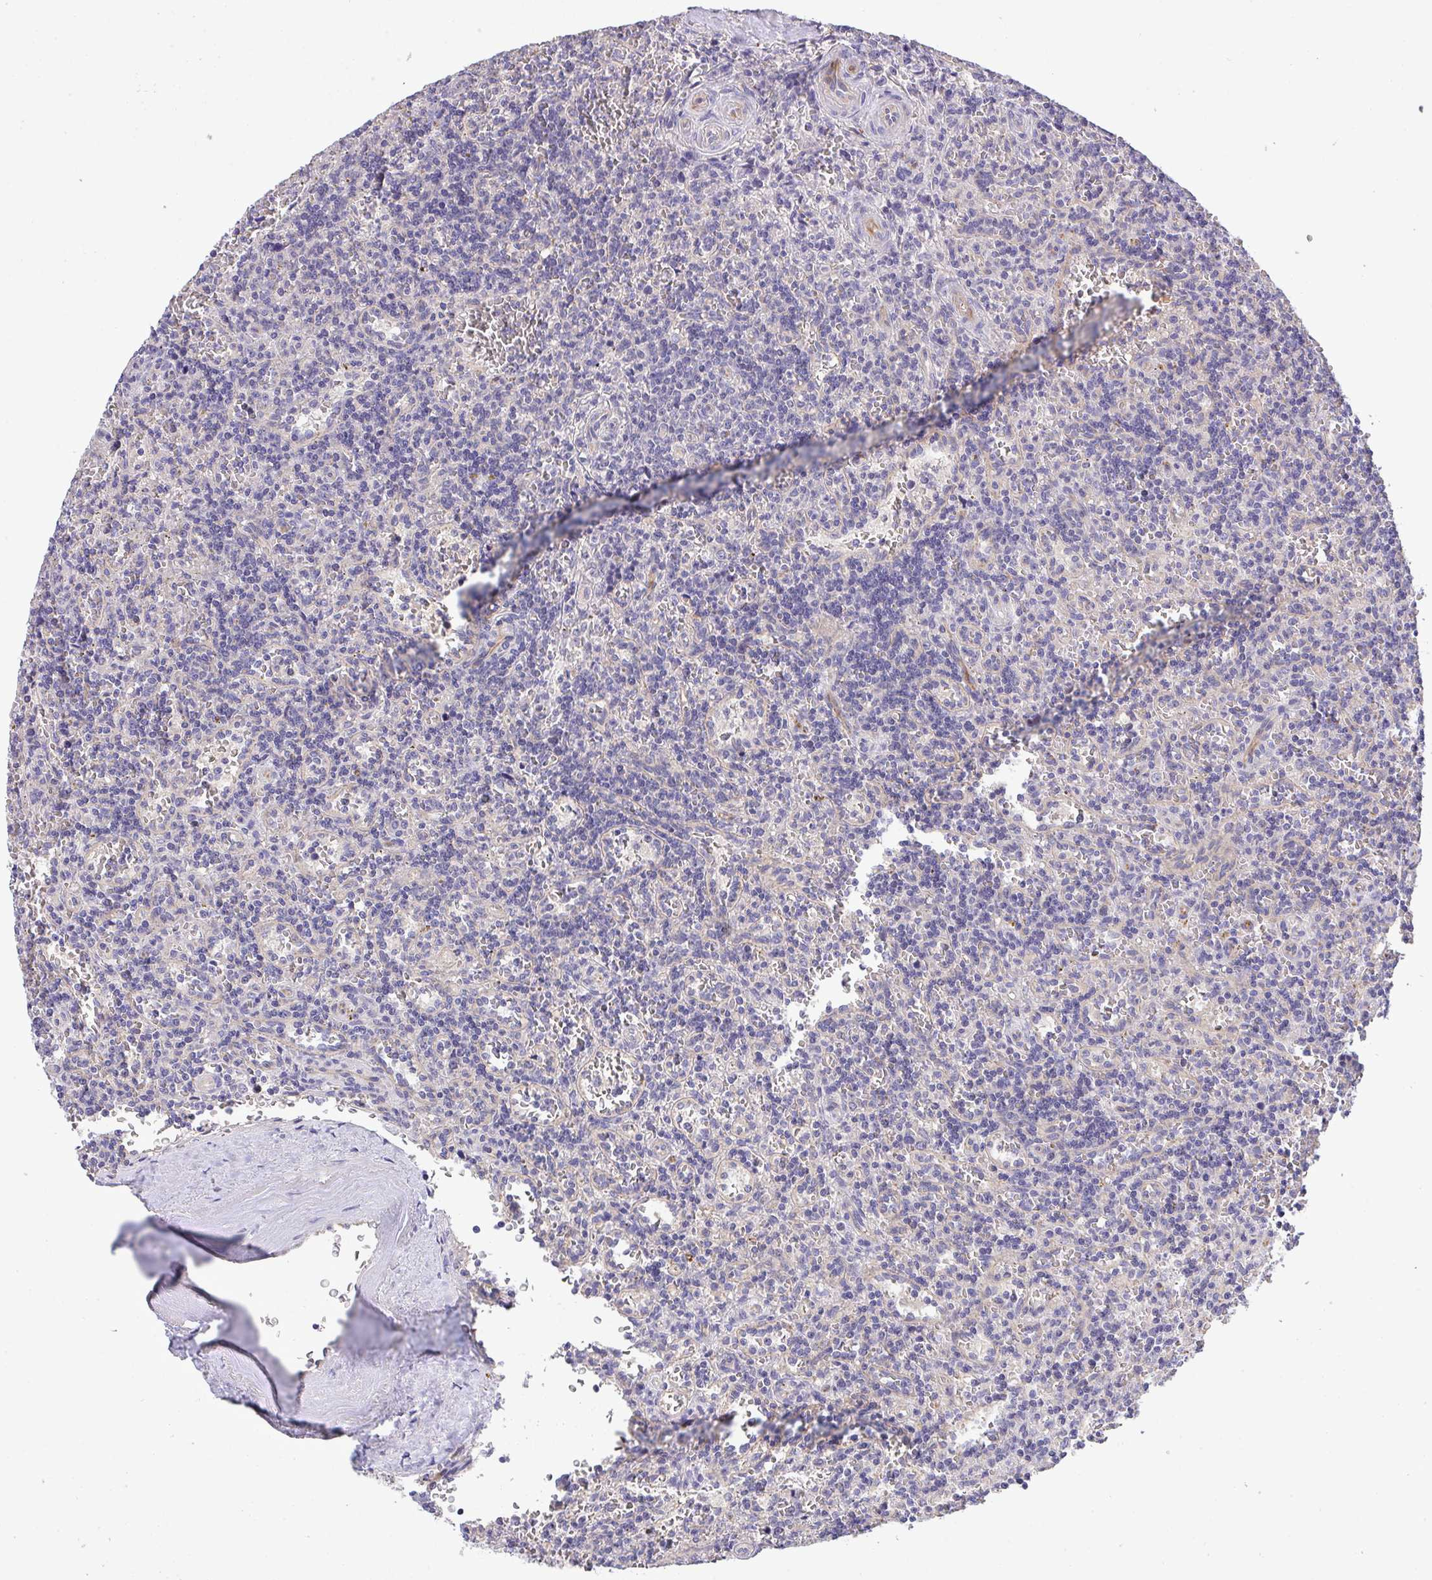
{"staining": {"intensity": "negative", "quantity": "none", "location": "none"}, "tissue": "lymphoma", "cell_type": "Tumor cells", "image_type": "cancer", "snomed": [{"axis": "morphology", "description": "Malignant lymphoma, non-Hodgkin's type, Low grade"}, {"axis": "topography", "description": "Spleen"}], "caption": "DAB immunohistochemical staining of lymphoma reveals no significant expression in tumor cells.", "gene": "ZNF581", "patient": {"sex": "male", "age": 73}}